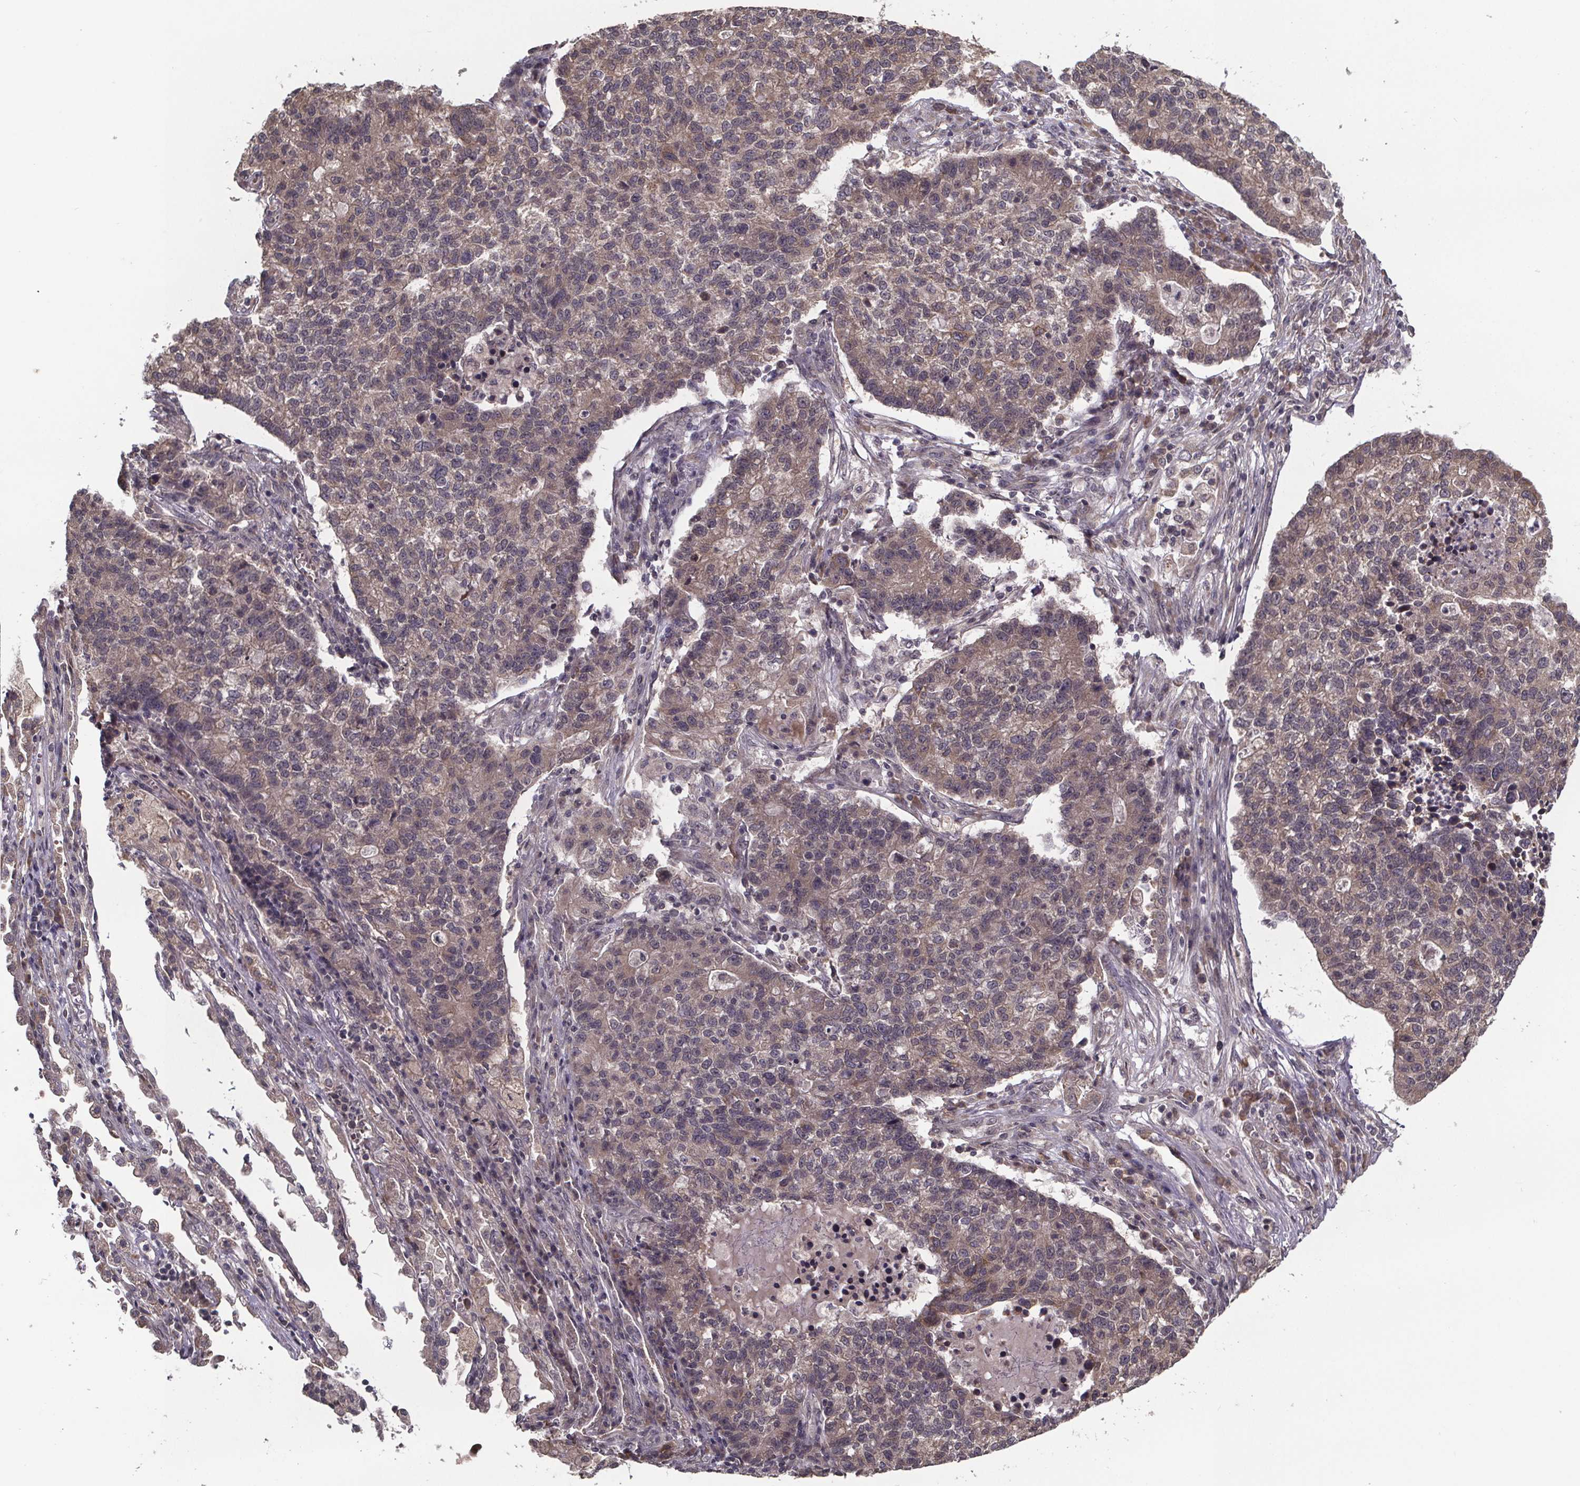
{"staining": {"intensity": "weak", "quantity": ">75%", "location": "cytoplasmic/membranous"}, "tissue": "lung cancer", "cell_type": "Tumor cells", "image_type": "cancer", "snomed": [{"axis": "morphology", "description": "Adenocarcinoma, NOS"}, {"axis": "topography", "description": "Lung"}], "caption": "A brown stain labels weak cytoplasmic/membranous positivity of a protein in human lung adenocarcinoma tumor cells. (Brightfield microscopy of DAB IHC at high magnification).", "gene": "SAT1", "patient": {"sex": "male", "age": 57}}